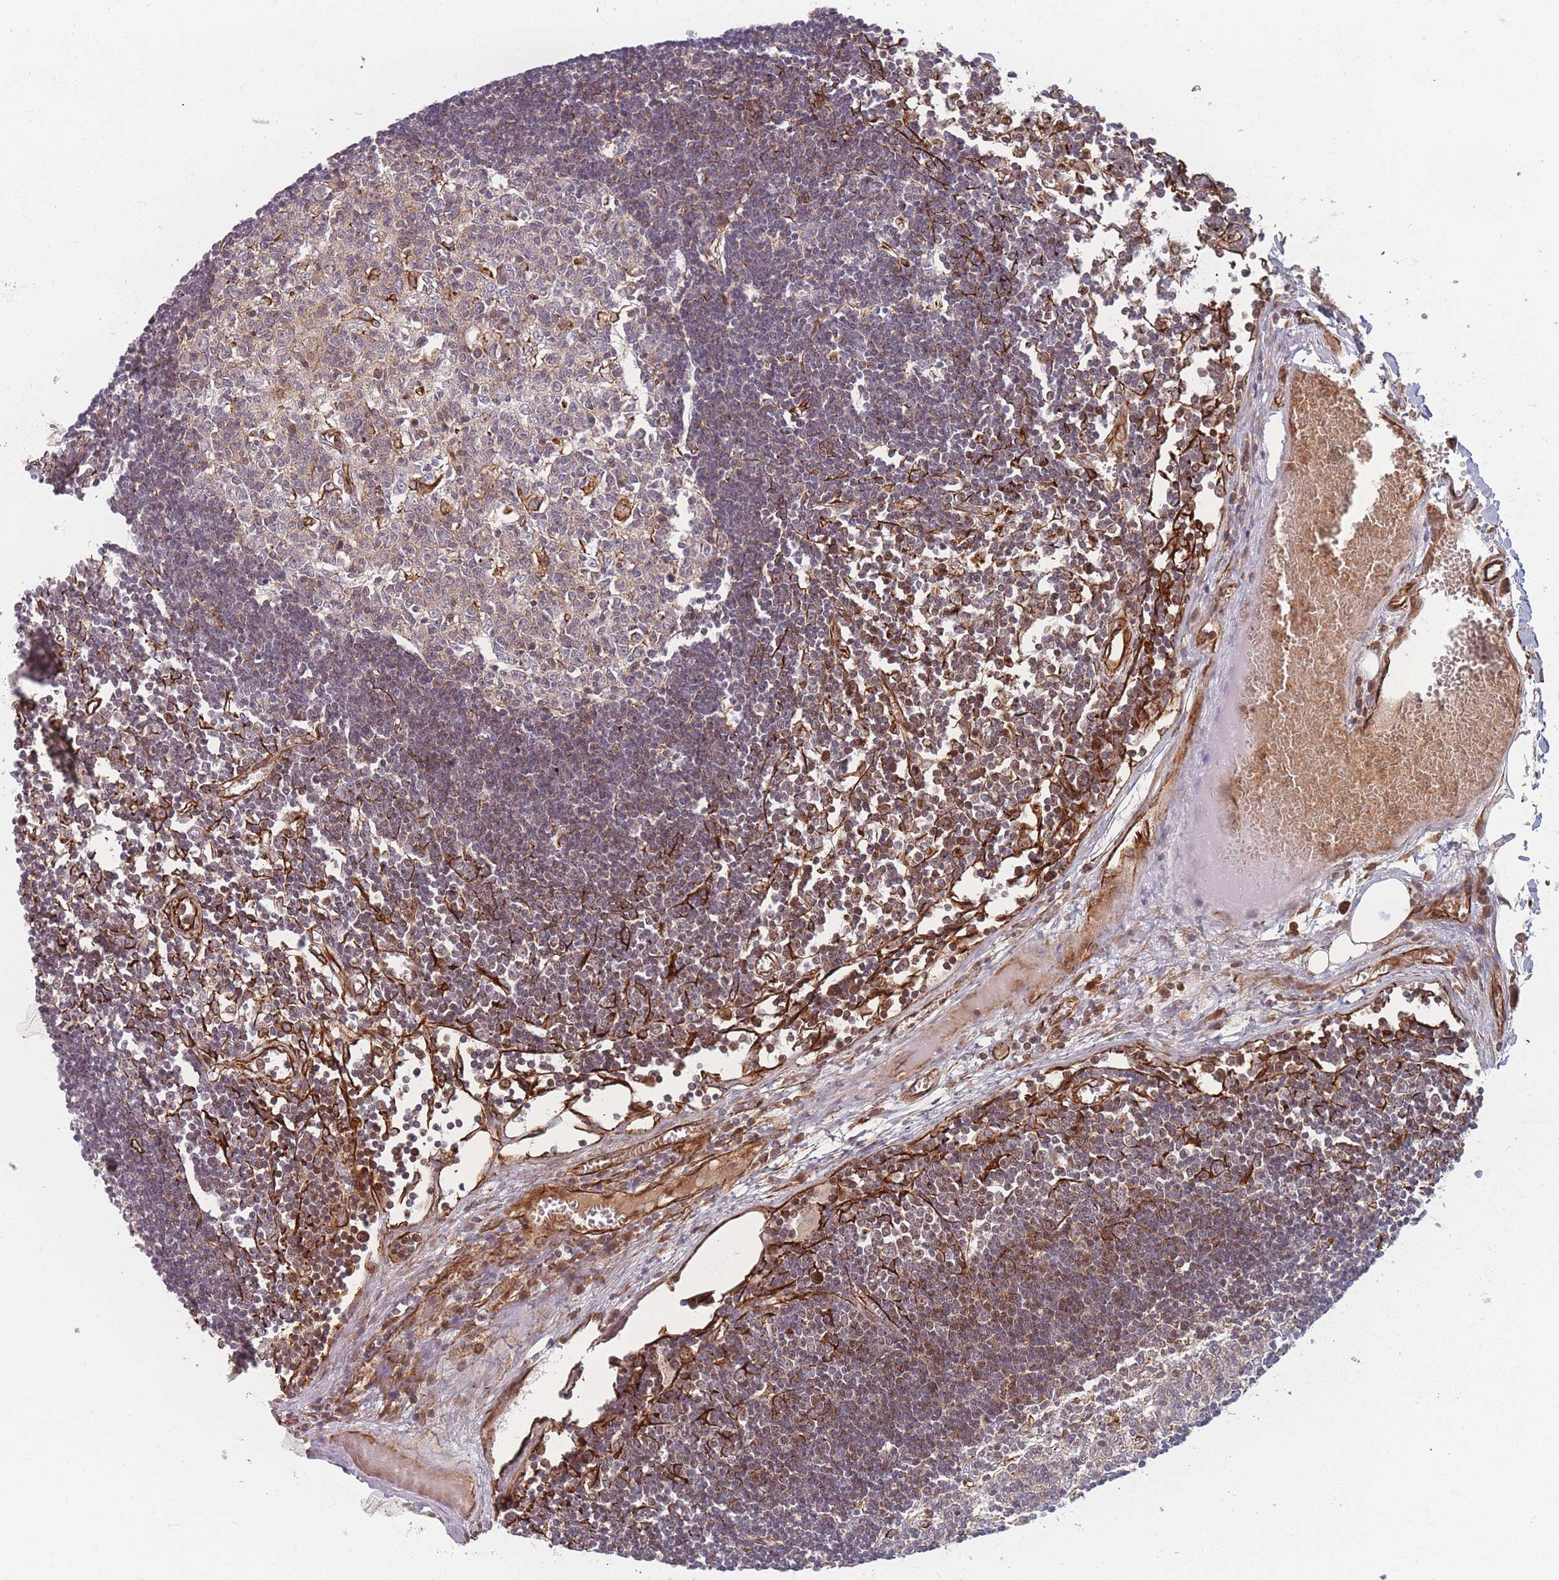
{"staining": {"intensity": "negative", "quantity": "none", "location": "none"}, "tissue": "lymph node", "cell_type": "Germinal center cells", "image_type": "normal", "snomed": [{"axis": "morphology", "description": "Normal tissue, NOS"}, {"axis": "topography", "description": "Lymph node"}], "caption": "Germinal center cells show no significant staining in normal lymph node. The staining was performed using DAB (3,3'-diaminobenzidine) to visualize the protein expression in brown, while the nuclei were stained in blue with hematoxylin (Magnification: 20x).", "gene": "EEF1AKMT2", "patient": {"sex": "female", "age": 11}}